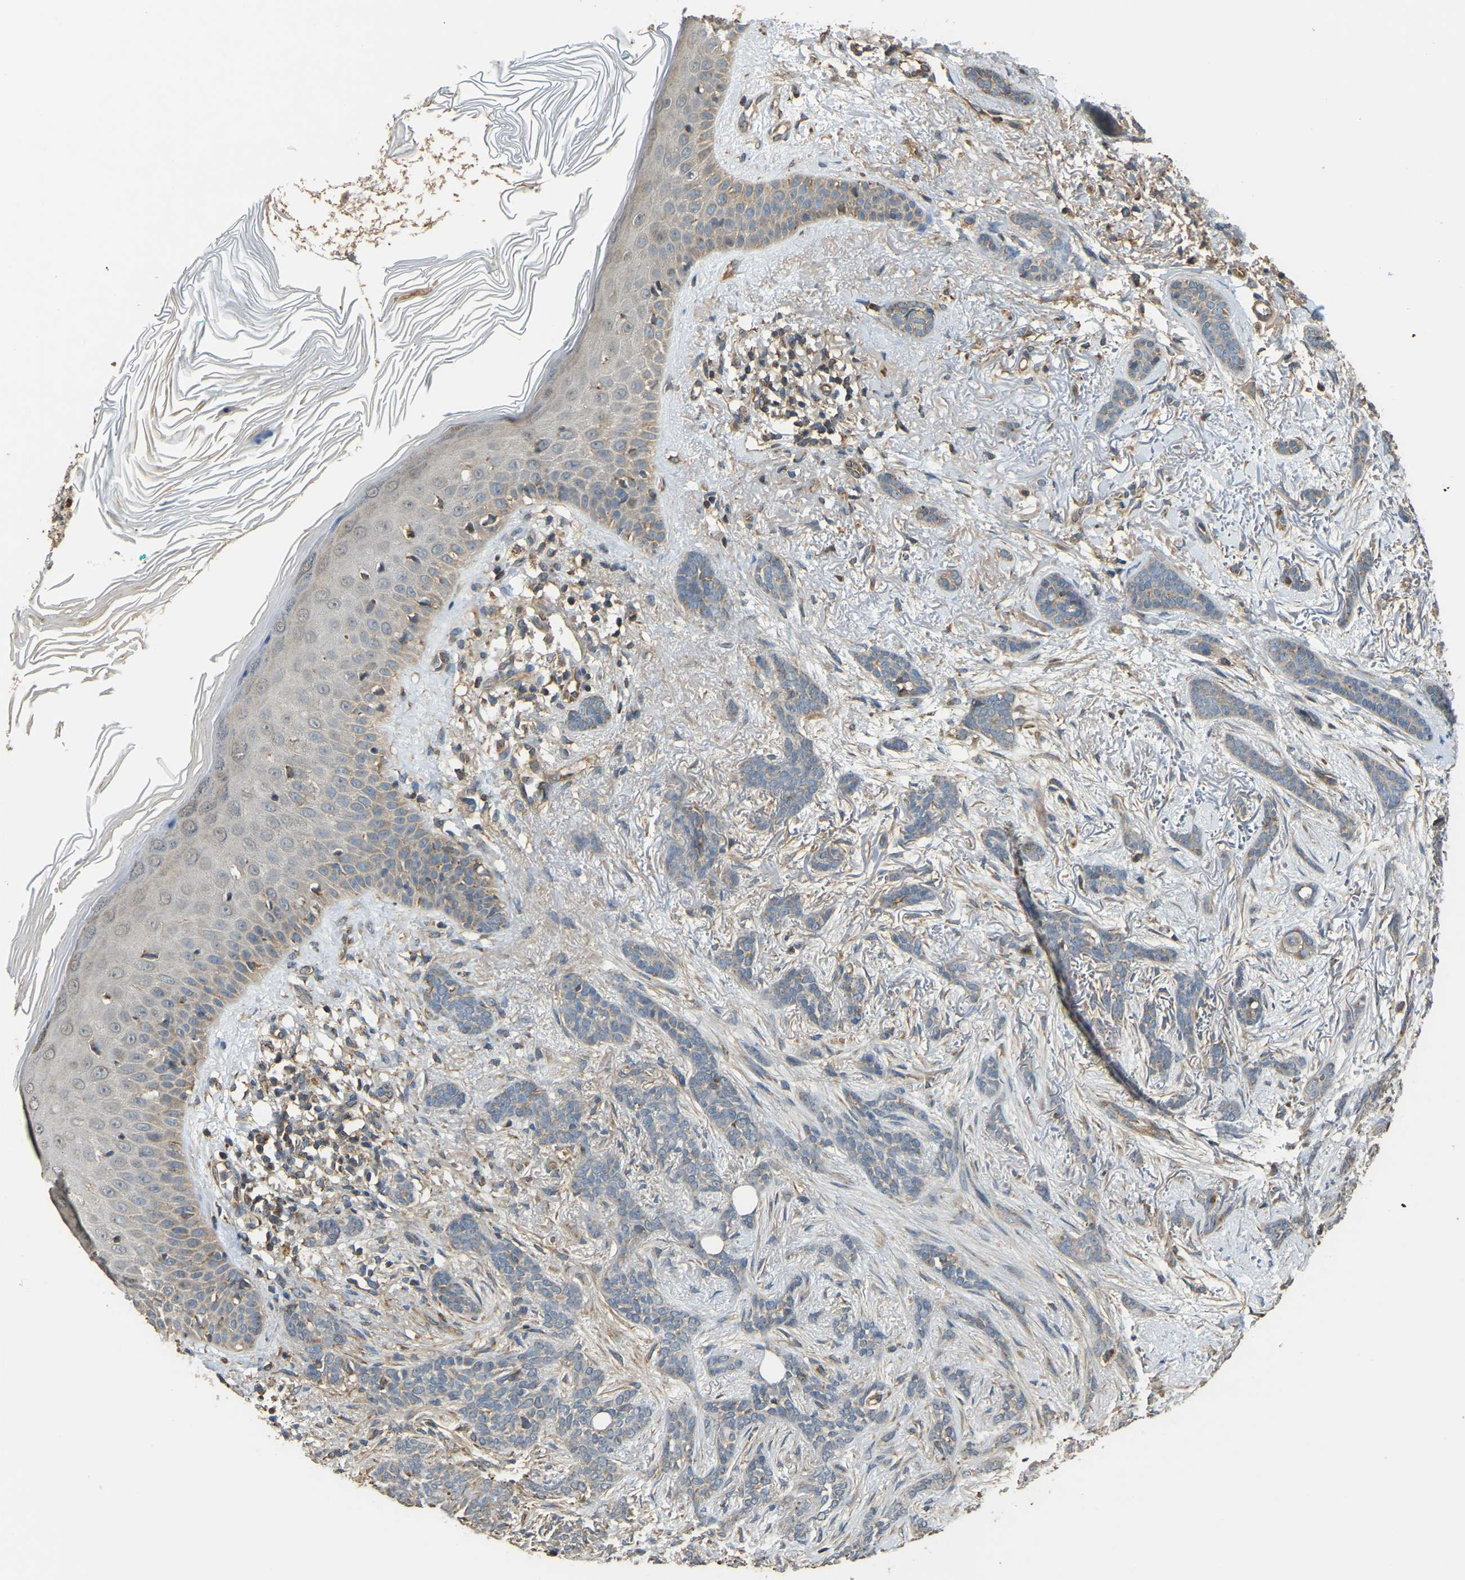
{"staining": {"intensity": "moderate", "quantity": "<25%", "location": "cytoplasmic/membranous"}, "tissue": "skin cancer", "cell_type": "Tumor cells", "image_type": "cancer", "snomed": [{"axis": "morphology", "description": "Basal cell carcinoma"}, {"axis": "morphology", "description": "Adnexal tumor, benign"}, {"axis": "topography", "description": "Skin"}], "caption": "Tumor cells show low levels of moderate cytoplasmic/membranous staining in approximately <25% of cells in basal cell carcinoma (skin).", "gene": "GNG2", "patient": {"sex": "female", "age": 42}}